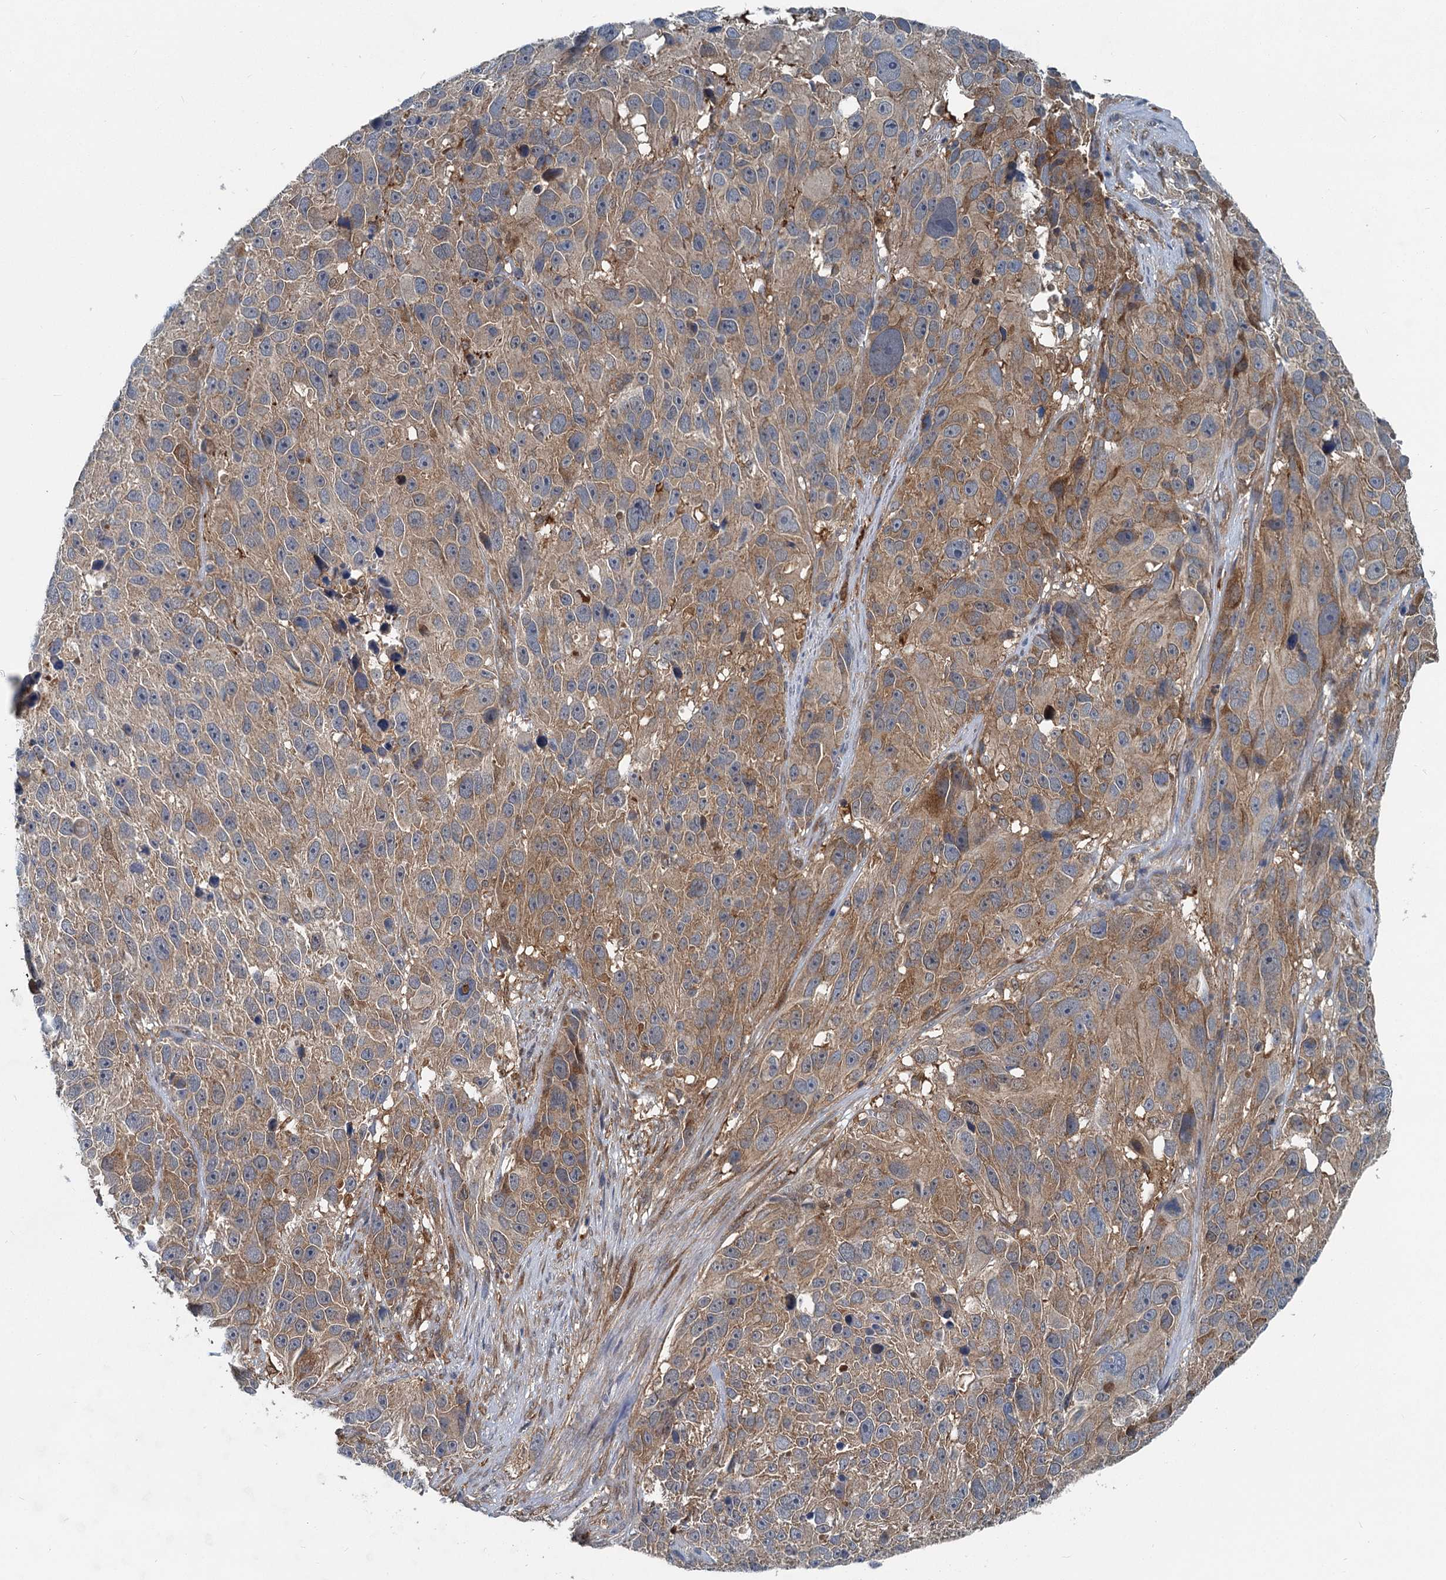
{"staining": {"intensity": "moderate", "quantity": ">75%", "location": "cytoplasmic/membranous"}, "tissue": "melanoma", "cell_type": "Tumor cells", "image_type": "cancer", "snomed": [{"axis": "morphology", "description": "Malignant melanoma, NOS"}, {"axis": "topography", "description": "Skin"}], "caption": "Immunohistochemical staining of melanoma exhibits moderate cytoplasmic/membranous protein expression in approximately >75% of tumor cells. (Stains: DAB (3,3'-diaminobenzidine) in brown, nuclei in blue, Microscopy: brightfield microscopy at high magnification).", "gene": "GCLM", "patient": {"sex": "male", "age": 84}}